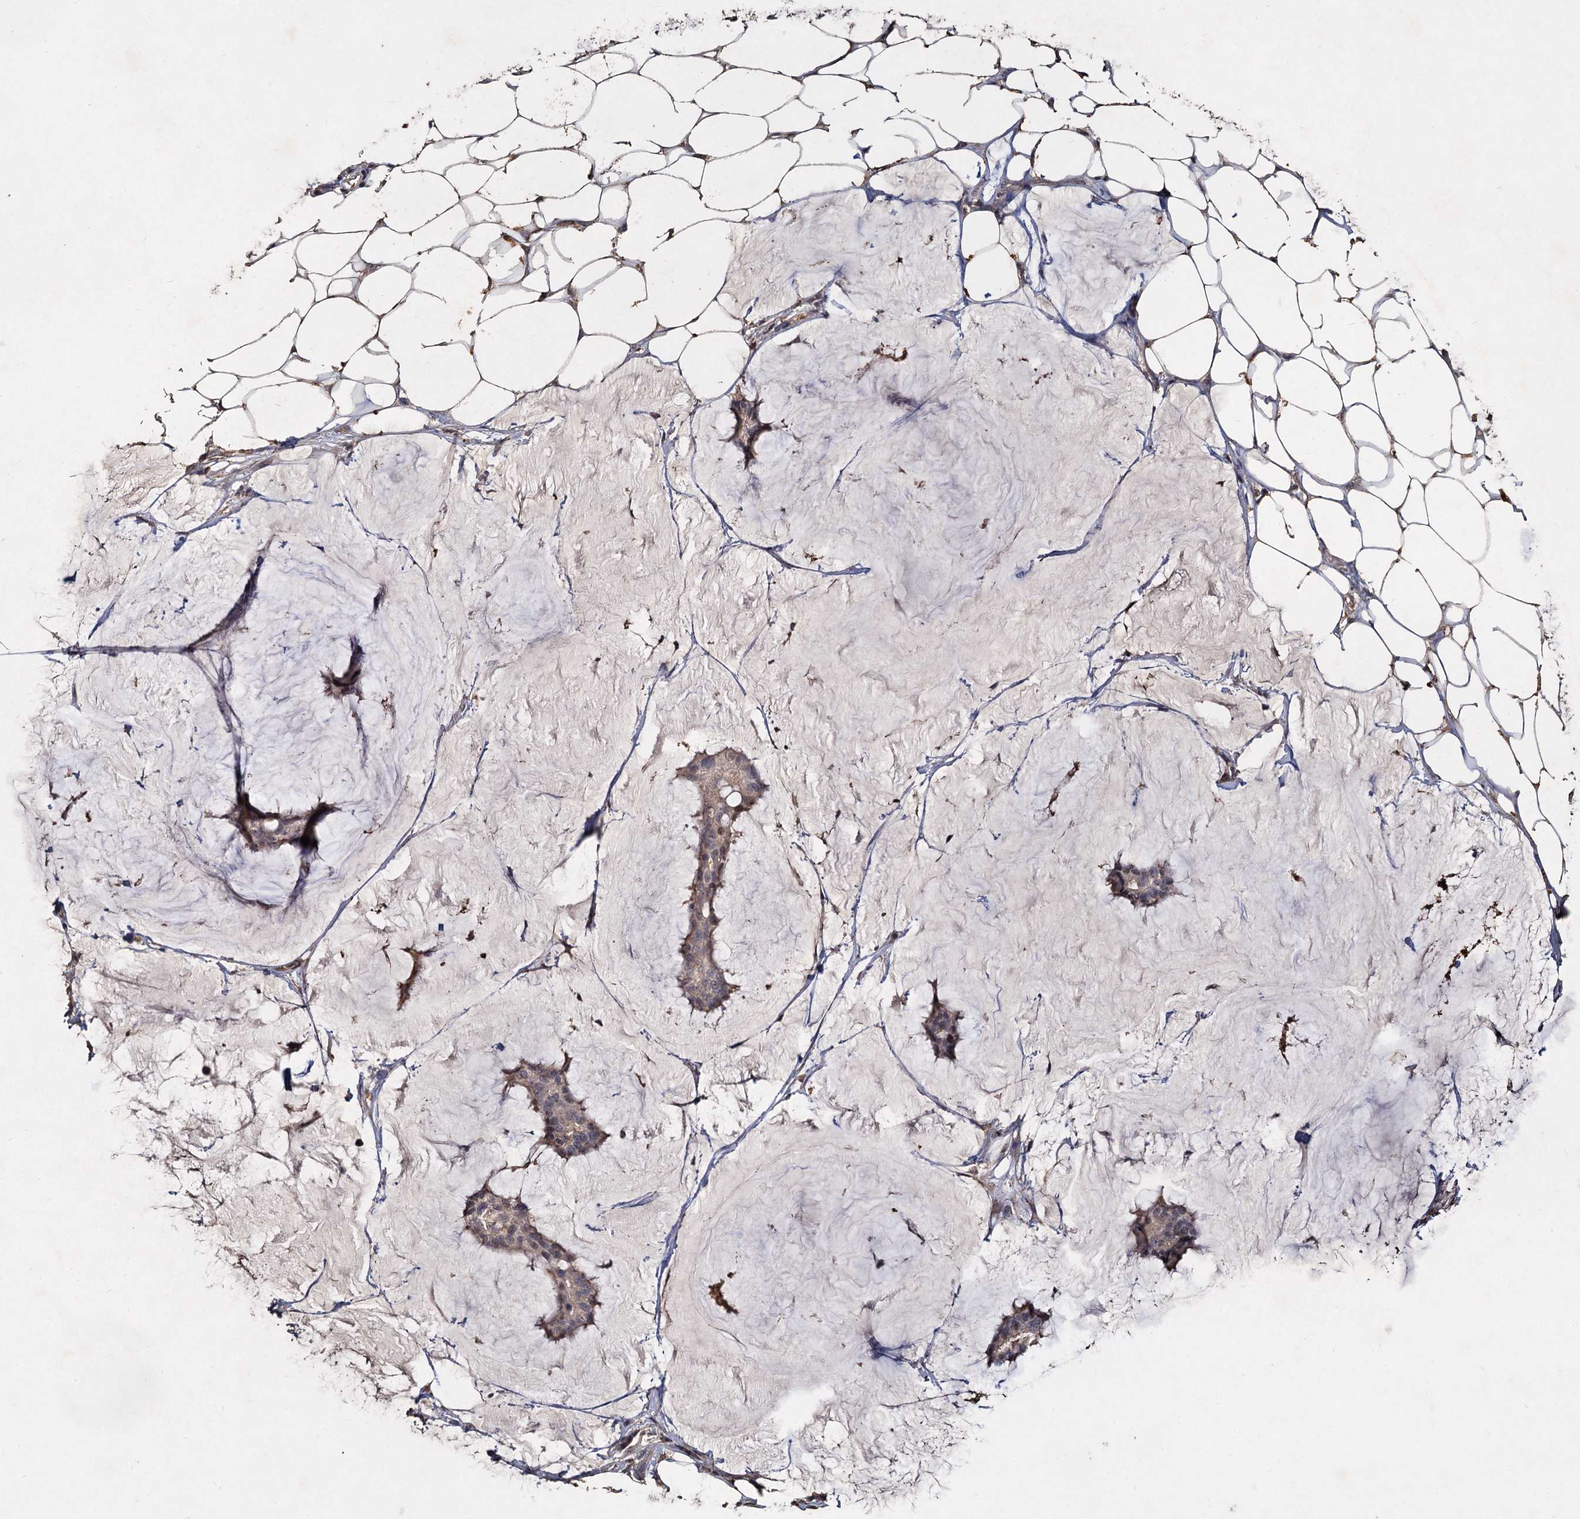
{"staining": {"intensity": "negative", "quantity": "none", "location": "none"}, "tissue": "breast cancer", "cell_type": "Tumor cells", "image_type": "cancer", "snomed": [{"axis": "morphology", "description": "Duct carcinoma"}, {"axis": "topography", "description": "Breast"}], "caption": "This histopathology image is of breast invasive ductal carcinoma stained with immunohistochemistry (IHC) to label a protein in brown with the nuclei are counter-stained blue. There is no staining in tumor cells. The staining was performed using DAB to visualize the protein expression in brown, while the nuclei were stained in blue with hematoxylin (Magnification: 20x).", "gene": "CCDC61", "patient": {"sex": "female", "age": 93}}